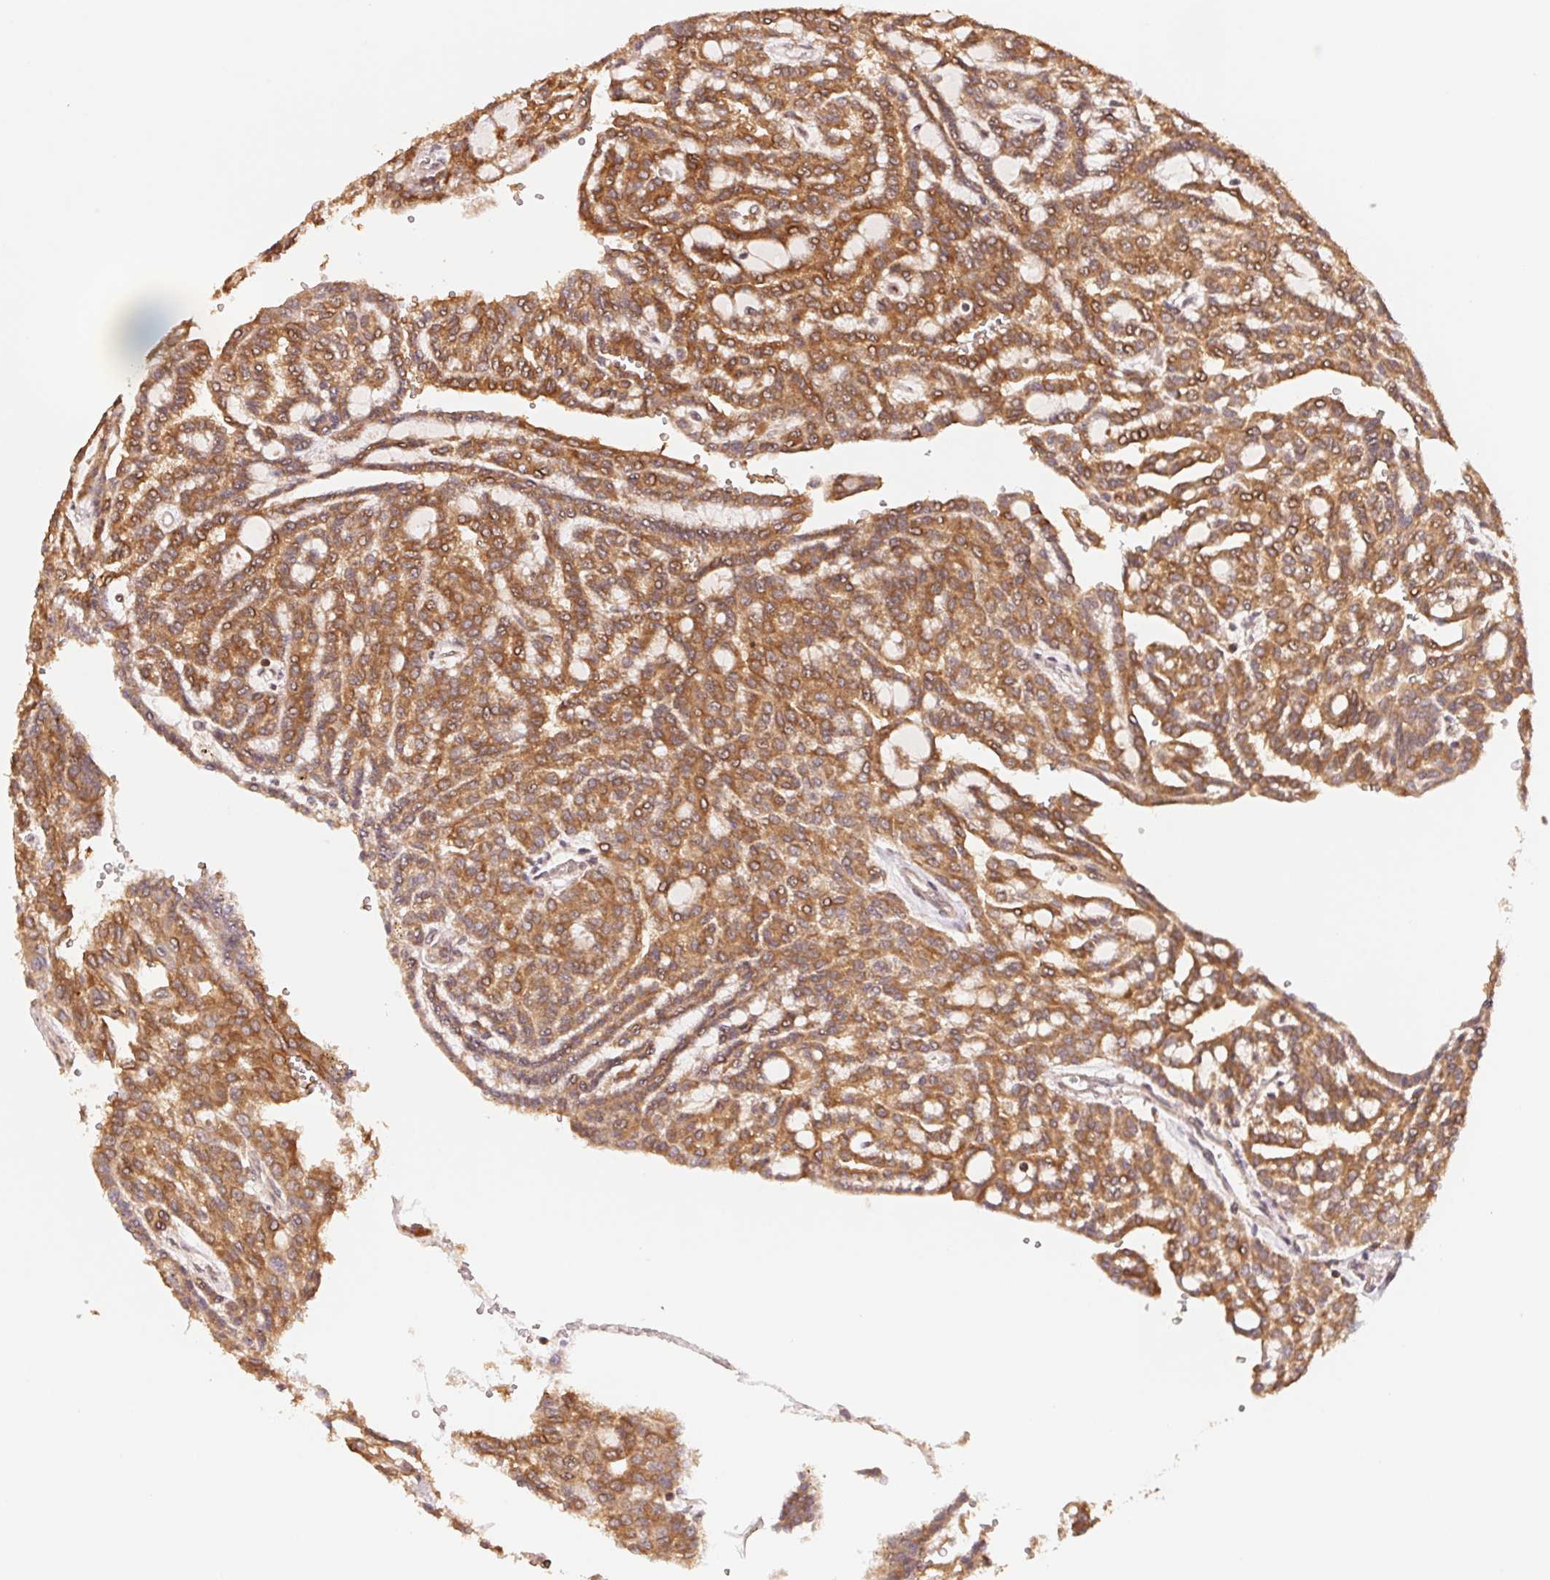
{"staining": {"intensity": "strong", "quantity": "25%-75%", "location": "cytoplasmic/membranous"}, "tissue": "renal cancer", "cell_type": "Tumor cells", "image_type": "cancer", "snomed": [{"axis": "morphology", "description": "Adenocarcinoma, NOS"}, {"axis": "topography", "description": "Kidney"}], "caption": "There is high levels of strong cytoplasmic/membranous expression in tumor cells of renal cancer (adenocarcinoma), as demonstrated by immunohistochemical staining (brown color).", "gene": "CCDC102B", "patient": {"sex": "male", "age": 63}}